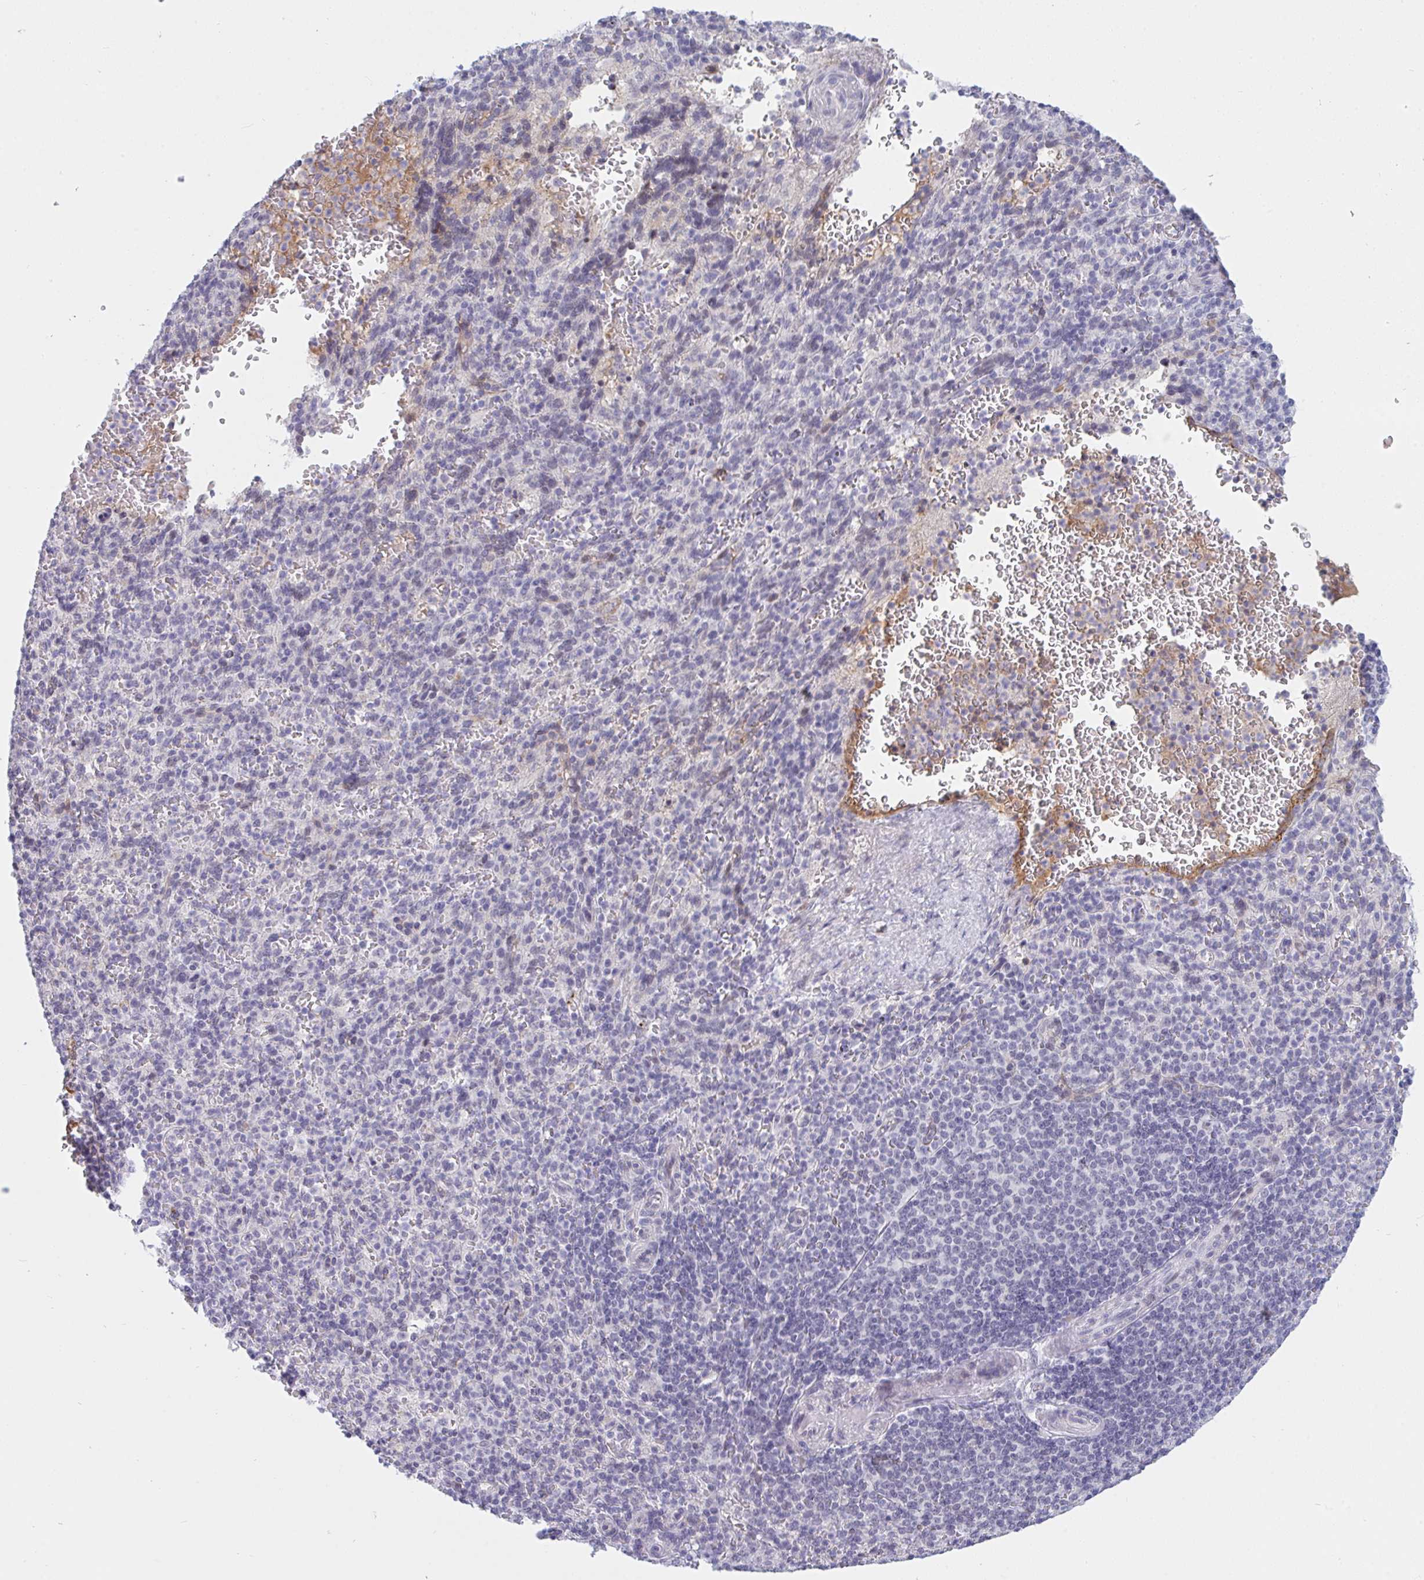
{"staining": {"intensity": "negative", "quantity": "none", "location": "none"}, "tissue": "spleen", "cell_type": "Cells in red pulp", "image_type": "normal", "snomed": [{"axis": "morphology", "description": "Normal tissue, NOS"}, {"axis": "topography", "description": "Spleen"}], "caption": "Cells in red pulp show no significant protein expression in benign spleen. (Stains: DAB immunohistochemistry with hematoxylin counter stain, Microscopy: brightfield microscopy at high magnification).", "gene": "DSCAML1", "patient": {"sex": "female", "age": 74}}